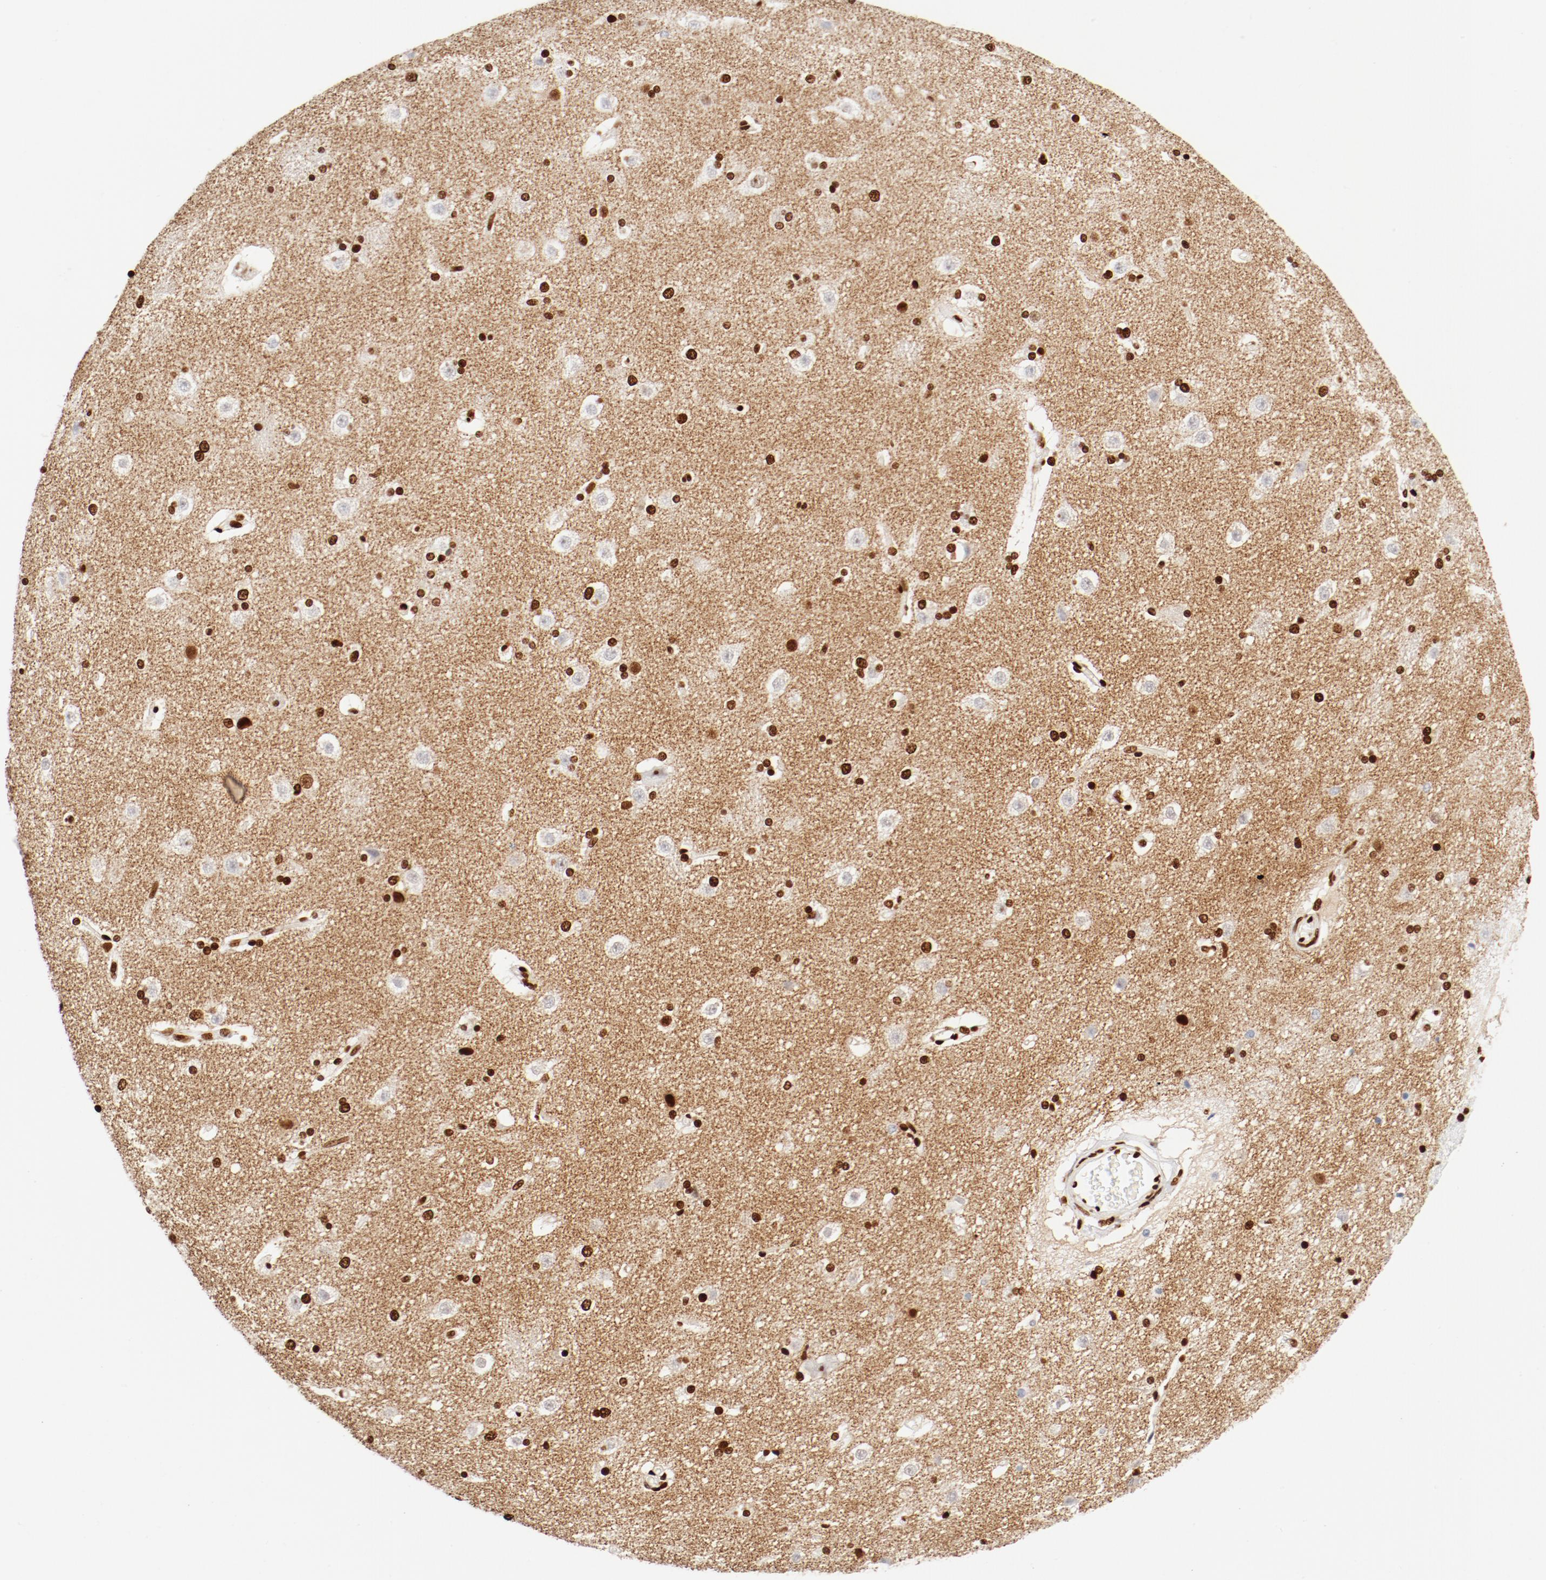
{"staining": {"intensity": "strong", "quantity": "25%-75%", "location": "nuclear"}, "tissue": "caudate", "cell_type": "Glial cells", "image_type": "normal", "snomed": [{"axis": "morphology", "description": "Normal tissue, NOS"}, {"axis": "topography", "description": "Lateral ventricle wall"}], "caption": "Brown immunohistochemical staining in unremarkable caudate demonstrates strong nuclear positivity in approximately 25%-75% of glial cells. The protein is stained brown, and the nuclei are stained in blue (DAB (3,3'-diaminobenzidine) IHC with brightfield microscopy, high magnification).", "gene": "CTBP1", "patient": {"sex": "female", "age": 19}}